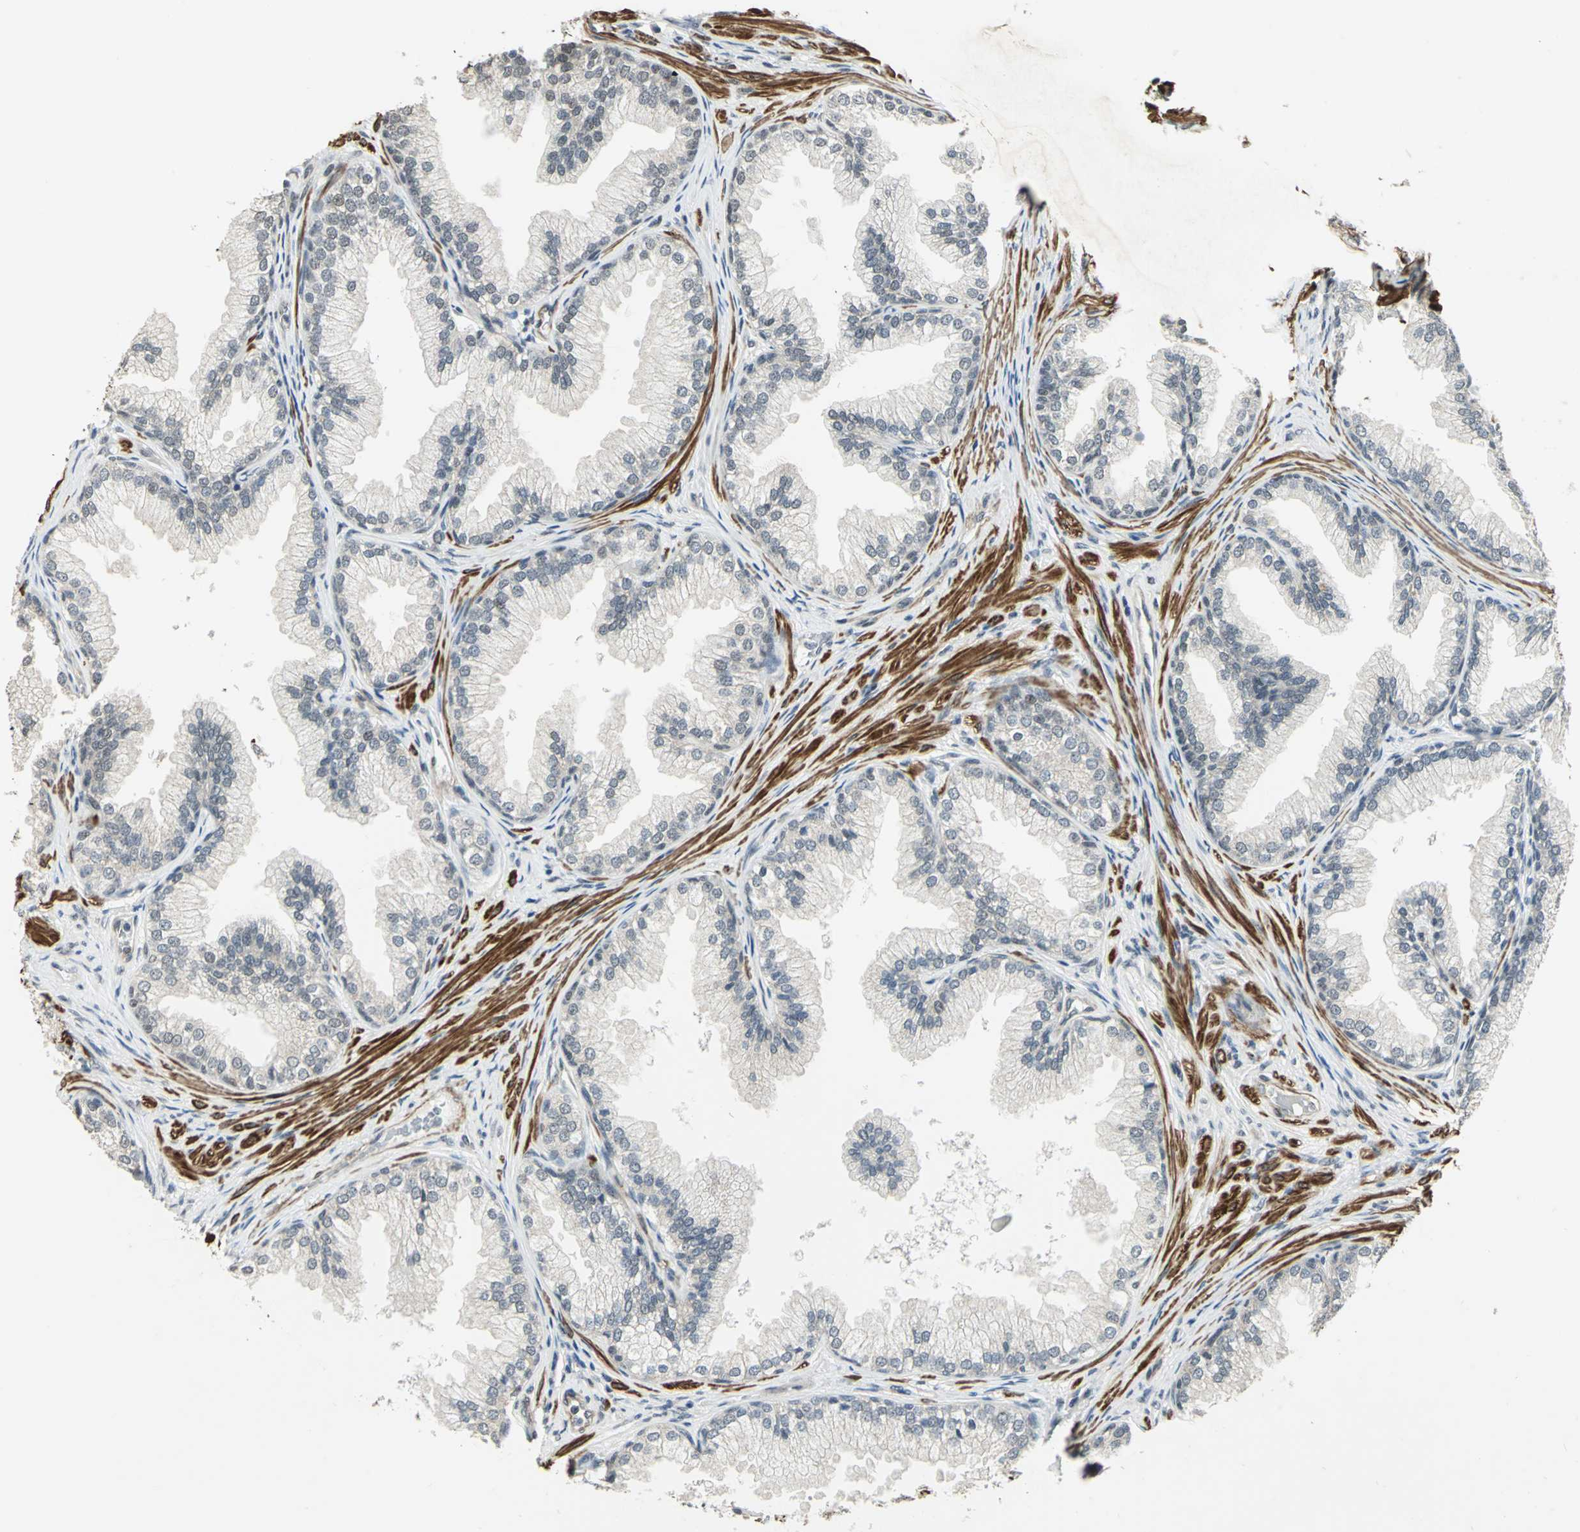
{"staining": {"intensity": "negative", "quantity": "none", "location": "none"}, "tissue": "prostate", "cell_type": "Glandular cells", "image_type": "normal", "snomed": [{"axis": "morphology", "description": "Normal tissue, NOS"}, {"axis": "topography", "description": "Prostate"}], "caption": "The immunohistochemistry (IHC) image has no significant positivity in glandular cells of prostate. (Brightfield microscopy of DAB immunohistochemistry at high magnification).", "gene": "MTA1", "patient": {"sex": "male", "age": 76}}